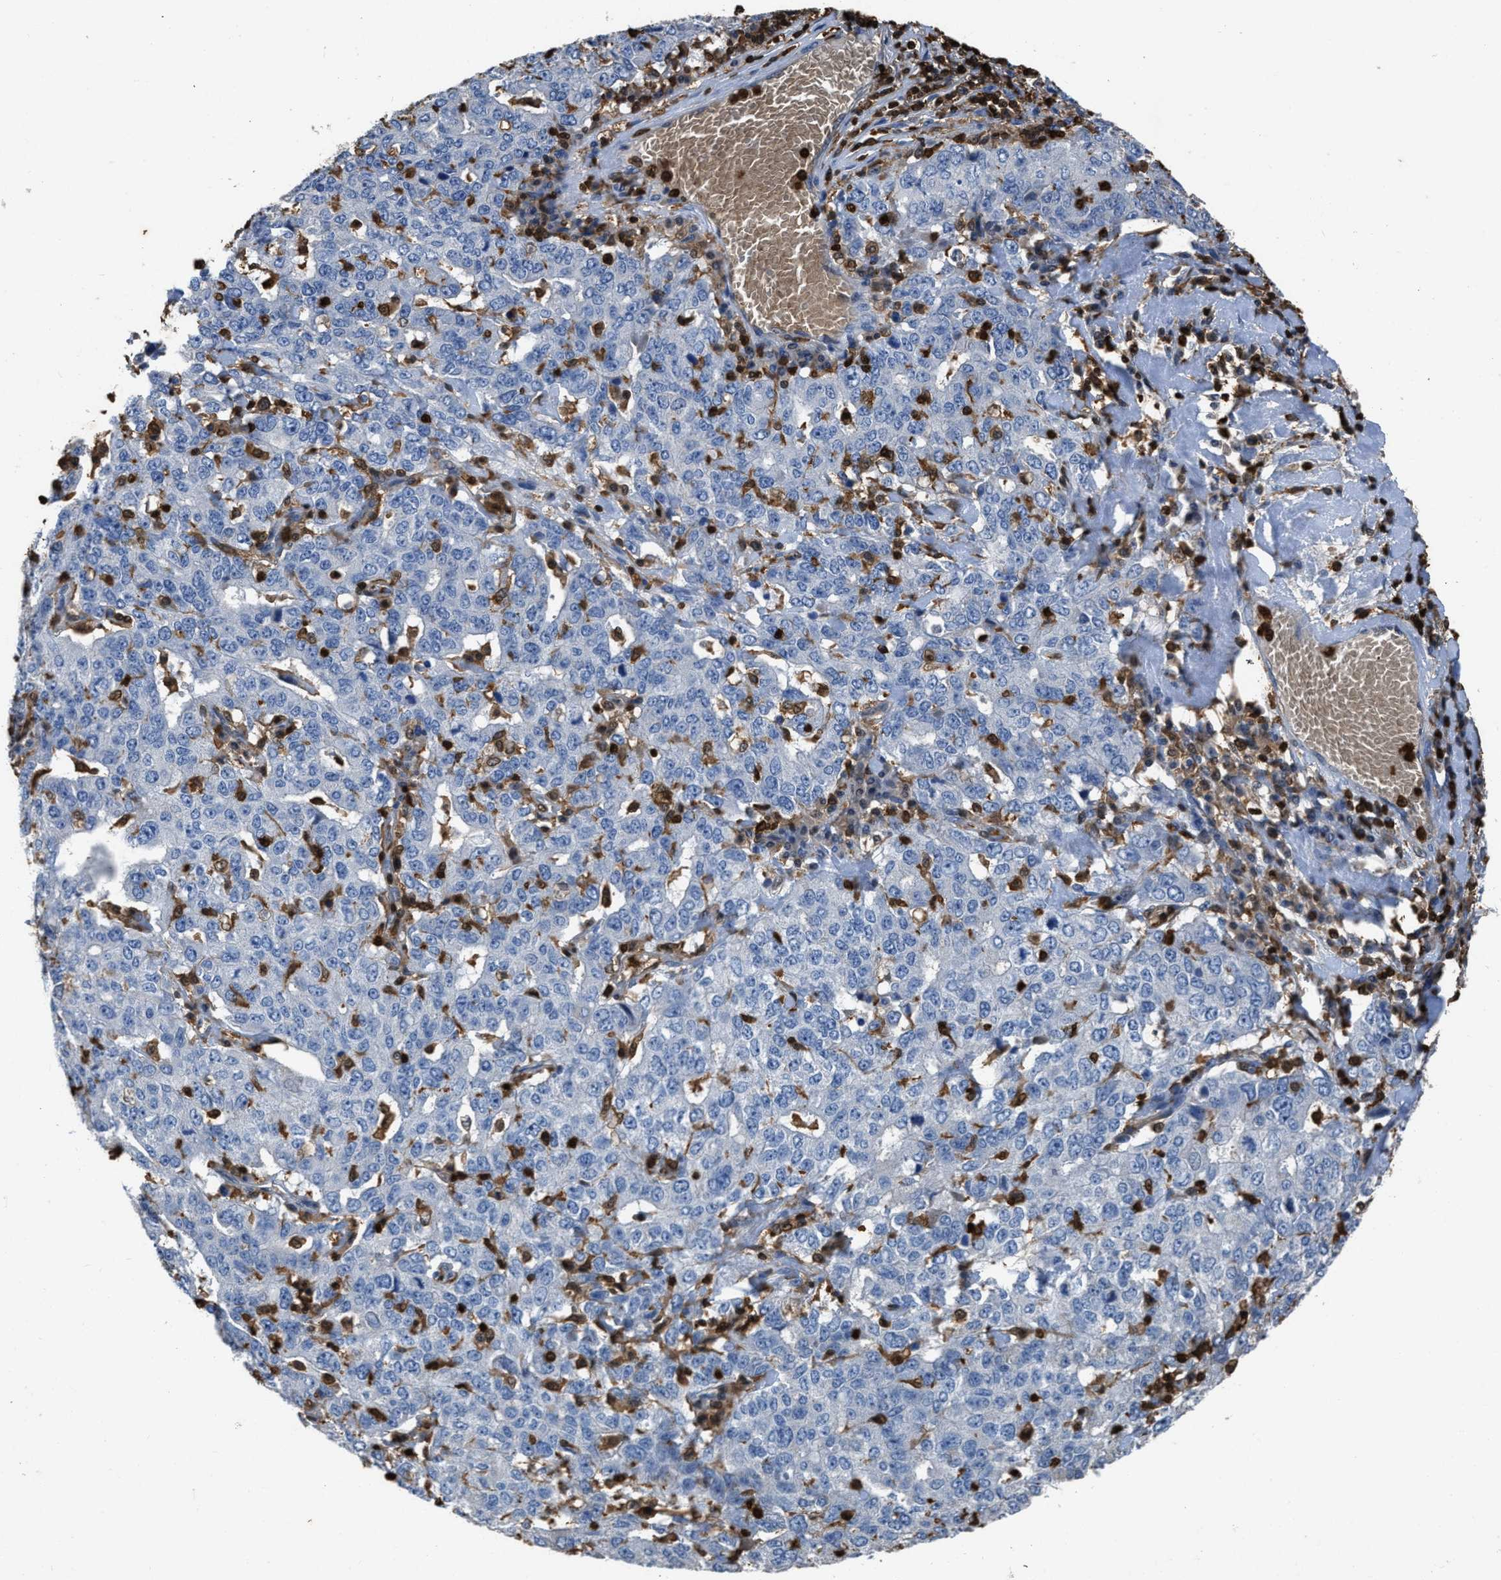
{"staining": {"intensity": "negative", "quantity": "none", "location": "none"}, "tissue": "ovarian cancer", "cell_type": "Tumor cells", "image_type": "cancer", "snomed": [{"axis": "morphology", "description": "Carcinoma, endometroid"}, {"axis": "topography", "description": "Ovary"}], "caption": "IHC photomicrograph of neoplastic tissue: human ovarian cancer stained with DAB reveals no significant protein positivity in tumor cells. (Brightfield microscopy of DAB (3,3'-diaminobenzidine) IHC at high magnification).", "gene": "ARHGDIB", "patient": {"sex": "female", "age": 62}}